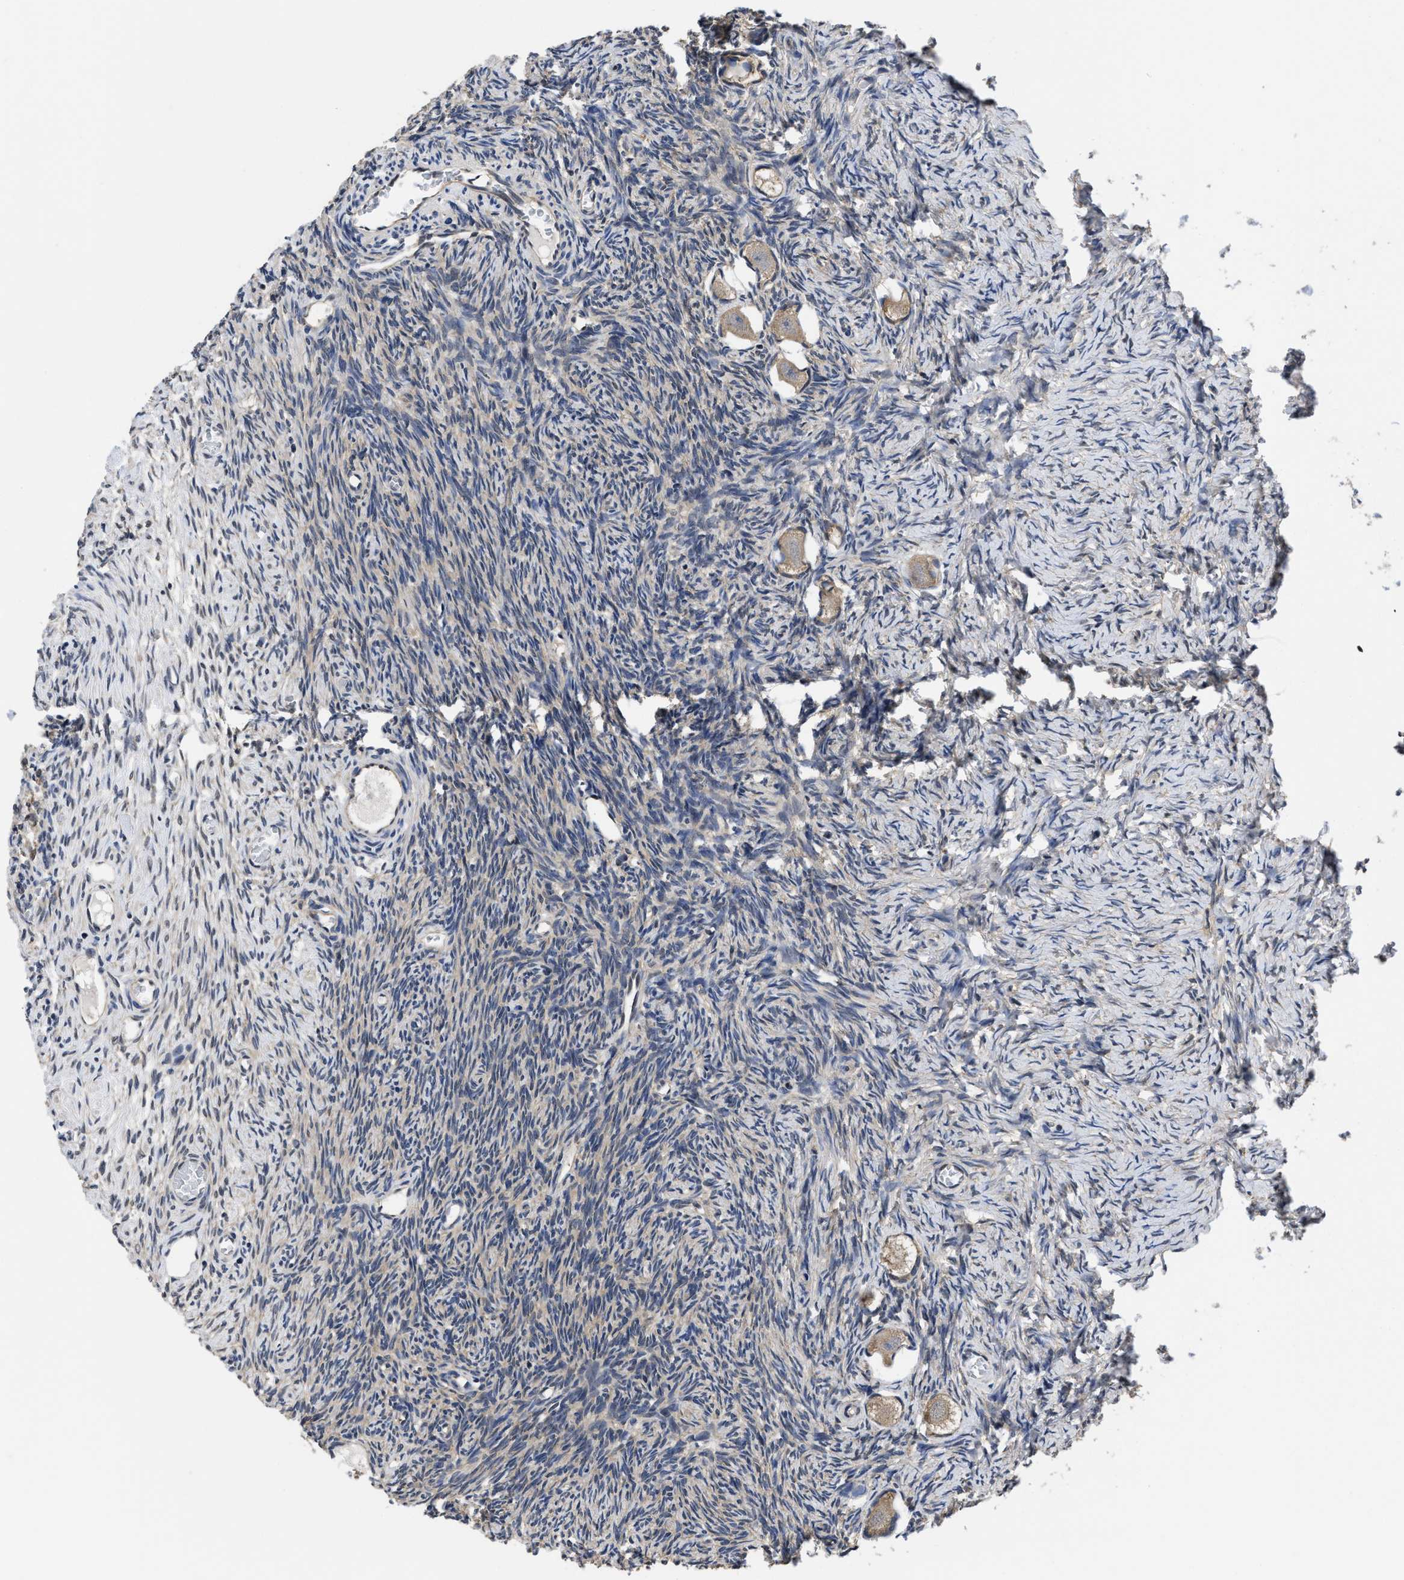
{"staining": {"intensity": "moderate", "quantity": ">75%", "location": "cytoplasmic/membranous"}, "tissue": "ovary", "cell_type": "Follicle cells", "image_type": "normal", "snomed": [{"axis": "morphology", "description": "Normal tissue, NOS"}, {"axis": "topography", "description": "Ovary"}], "caption": "Ovary was stained to show a protein in brown. There is medium levels of moderate cytoplasmic/membranous positivity in about >75% of follicle cells.", "gene": "MCOLN2", "patient": {"sex": "female", "age": 27}}